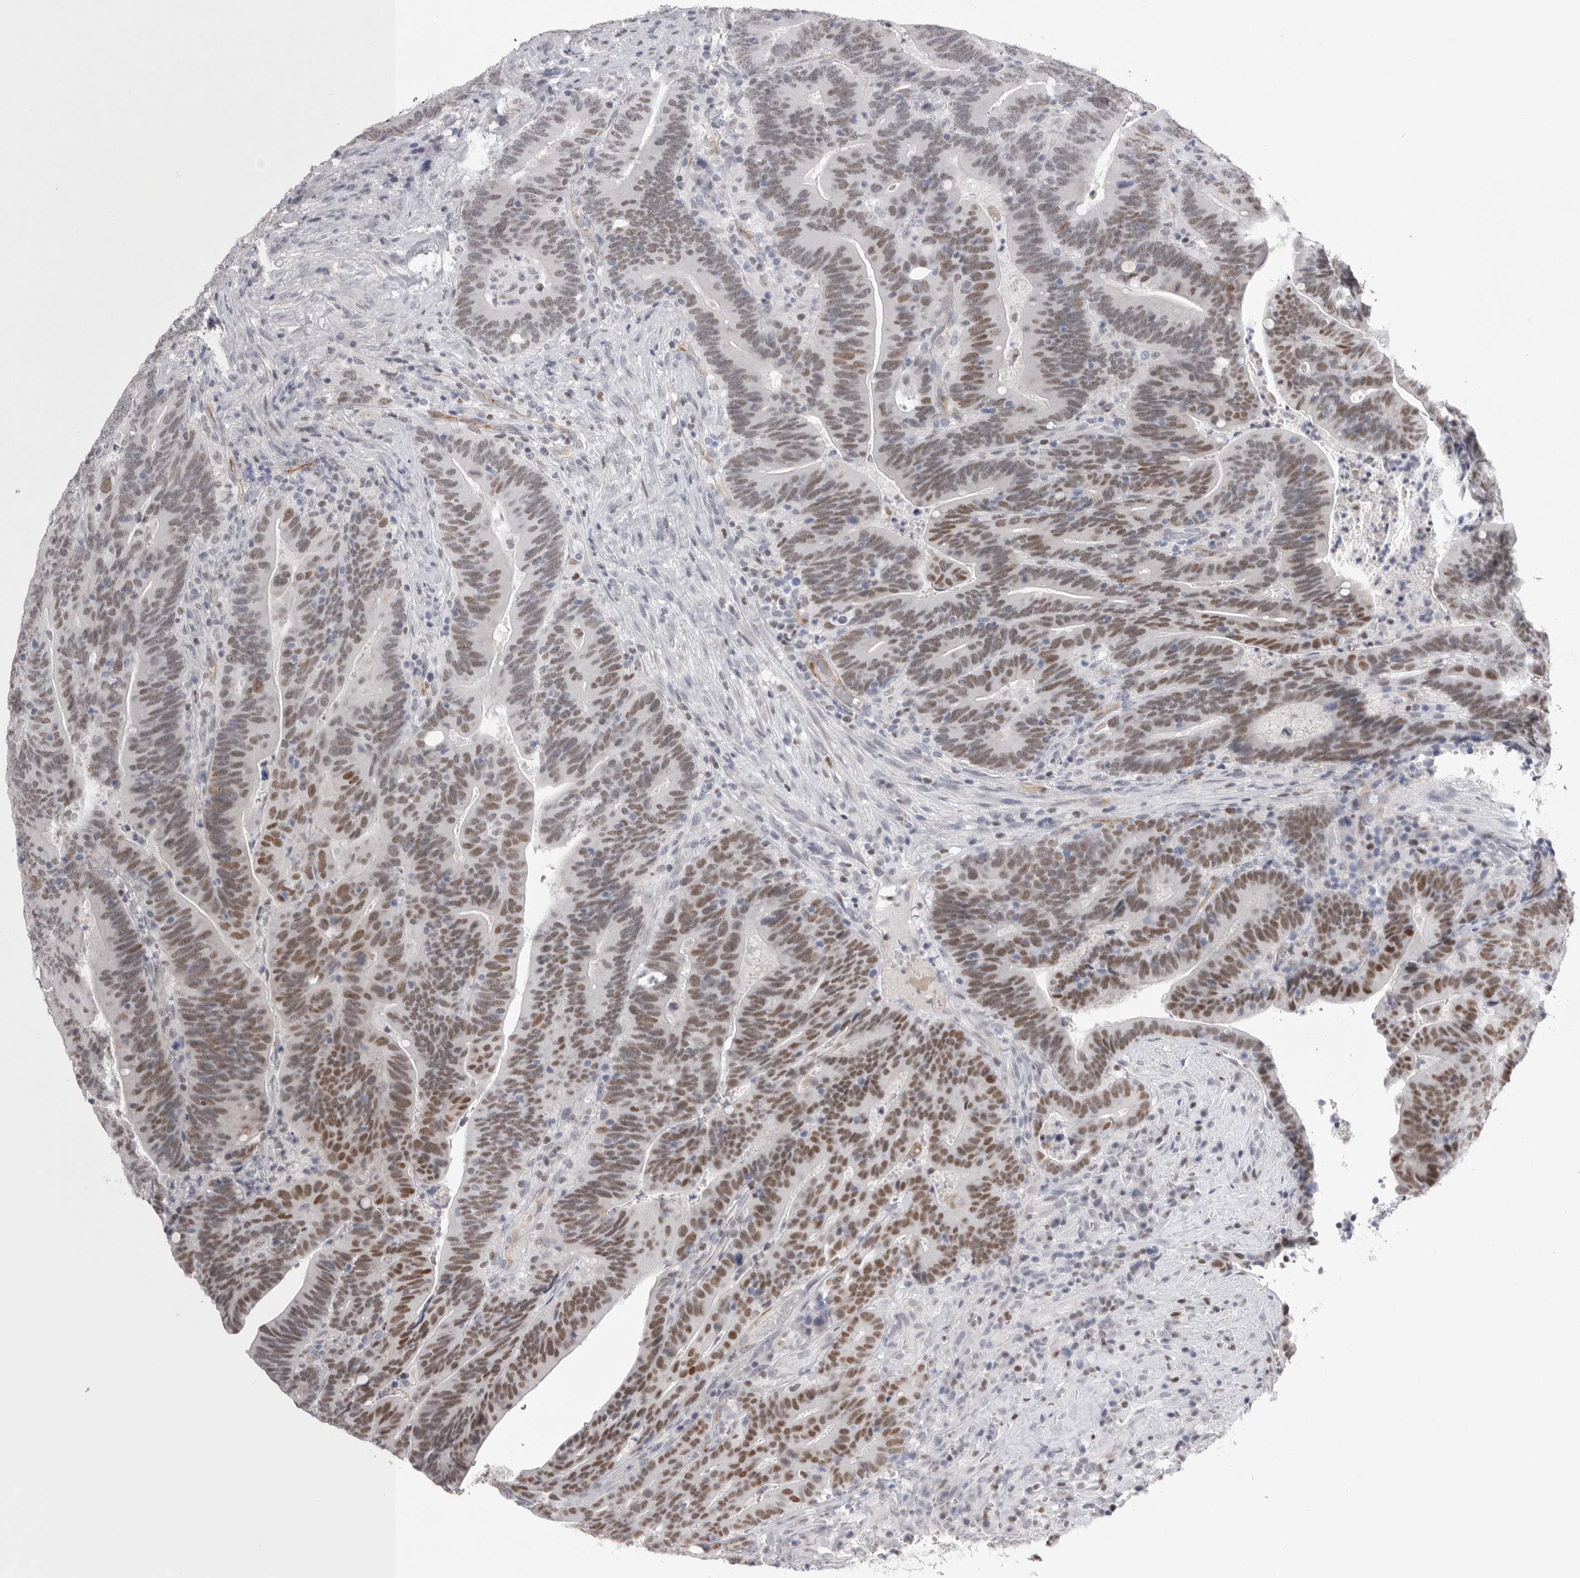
{"staining": {"intensity": "moderate", "quantity": ">75%", "location": "nuclear"}, "tissue": "colorectal cancer", "cell_type": "Tumor cells", "image_type": "cancer", "snomed": [{"axis": "morphology", "description": "Adenocarcinoma, NOS"}, {"axis": "topography", "description": "Colon"}], "caption": "This micrograph shows immunohistochemistry (IHC) staining of colorectal cancer (adenocarcinoma), with medium moderate nuclear positivity in about >75% of tumor cells.", "gene": "ZBTB7B", "patient": {"sex": "female", "age": 66}}